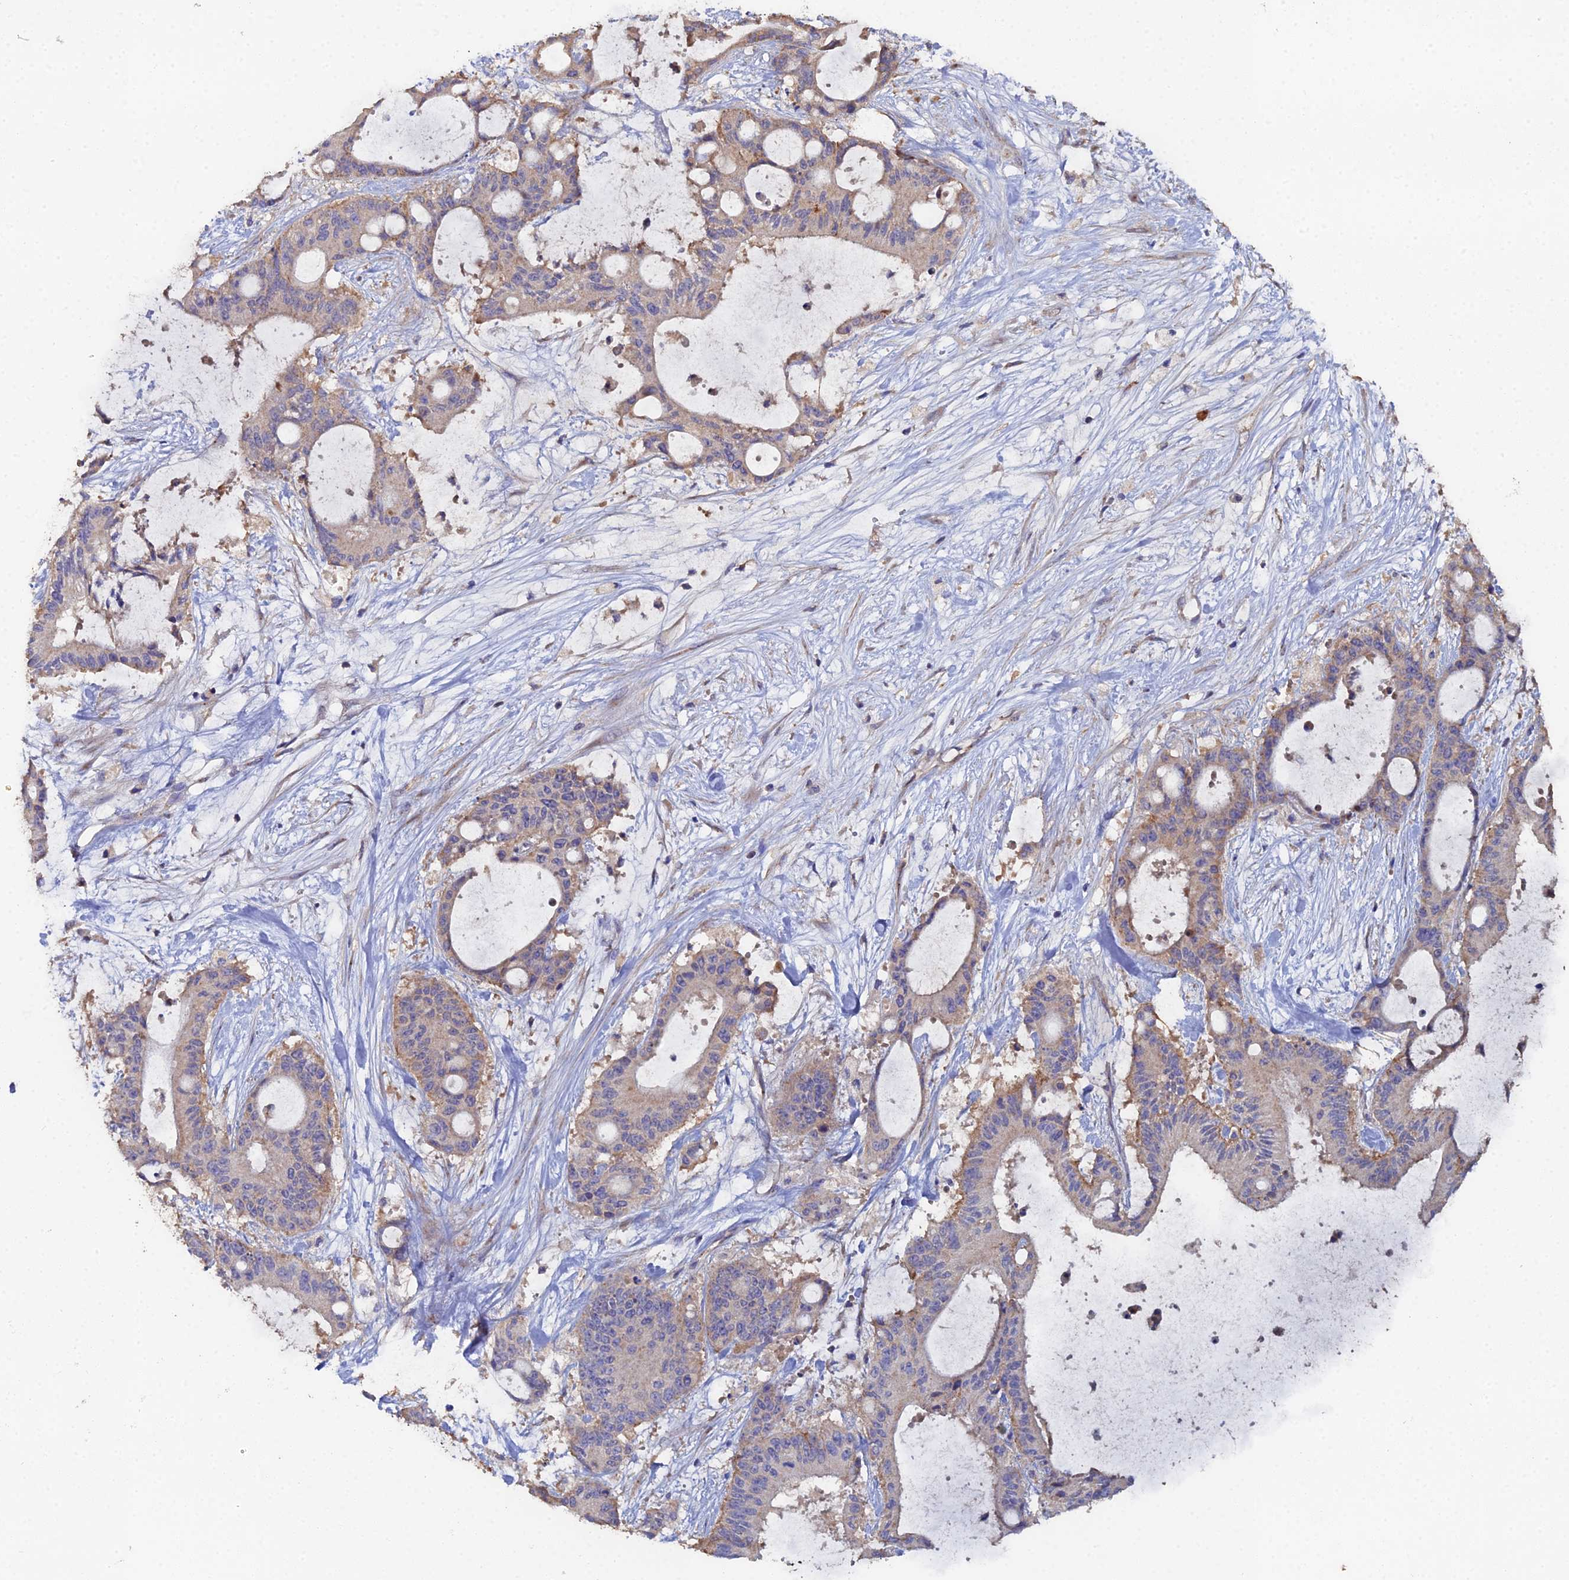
{"staining": {"intensity": "weak", "quantity": "25%-75%", "location": "cytoplasmic/membranous"}, "tissue": "liver cancer", "cell_type": "Tumor cells", "image_type": "cancer", "snomed": [{"axis": "morphology", "description": "Normal tissue, NOS"}, {"axis": "morphology", "description": "Cholangiocarcinoma"}, {"axis": "topography", "description": "Liver"}, {"axis": "topography", "description": "Peripheral nerve tissue"}], "caption": "Immunohistochemical staining of human liver cancer exhibits weak cytoplasmic/membranous protein expression in approximately 25%-75% of tumor cells.", "gene": "SPANXN4", "patient": {"sex": "female", "age": 73}}